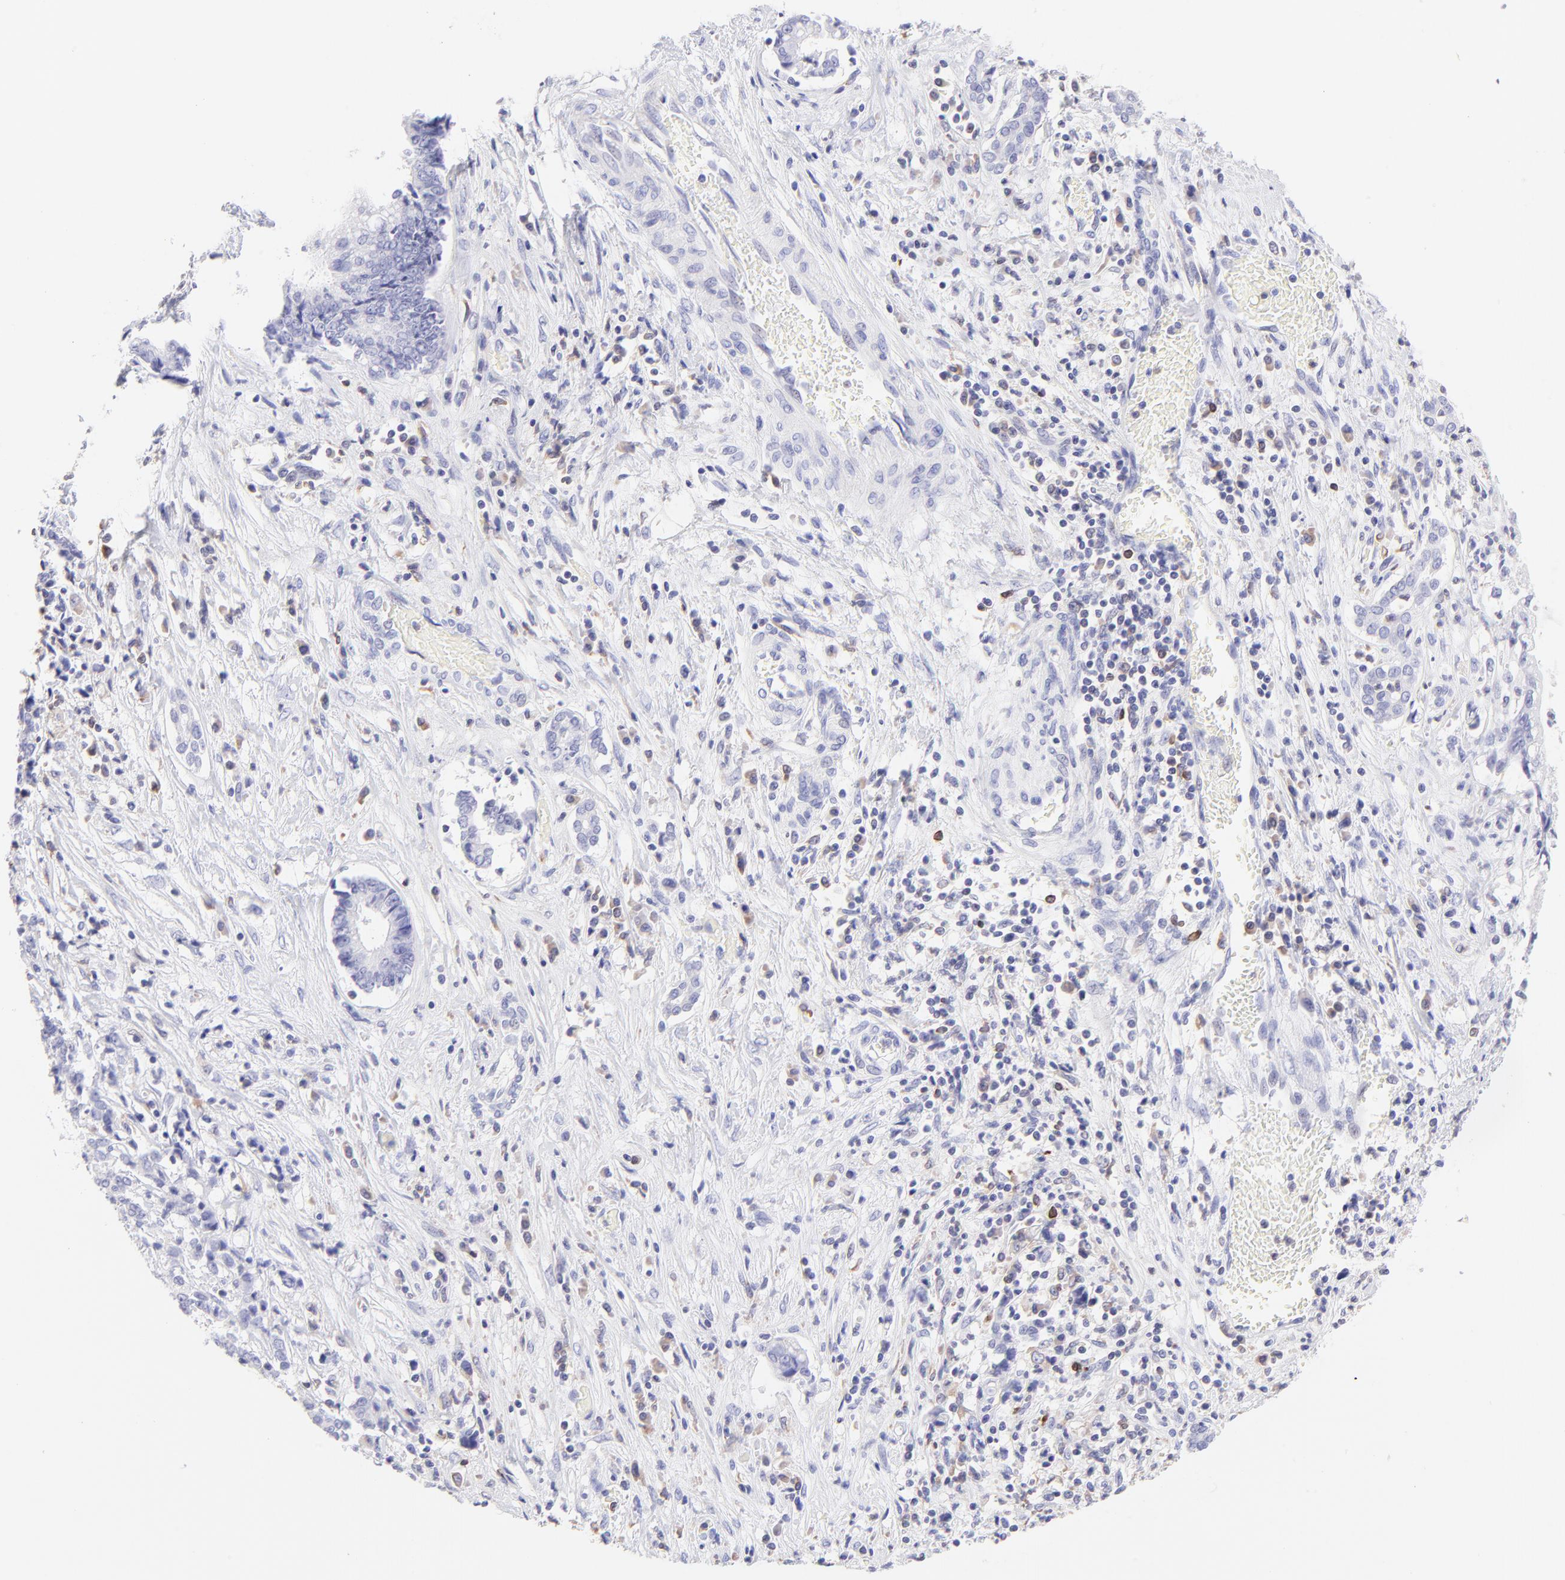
{"staining": {"intensity": "negative", "quantity": "none", "location": "none"}, "tissue": "liver cancer", "cell_type": "Tumor cells", "image_type": "cancer", "snomed": [{"axis": "morphology", "description": "Cholangiocarcinoma"}, {"axis": "topography", "description": "Liver"}], "caption": "An IHC image of liver cancer (cholangiocarcinoma) is shown. There is no staining in tumor cells of liver cancer (cholangiocarcinoma).", "gene": "IRAG2", "patient": {"sex": "male", "age": 57}}